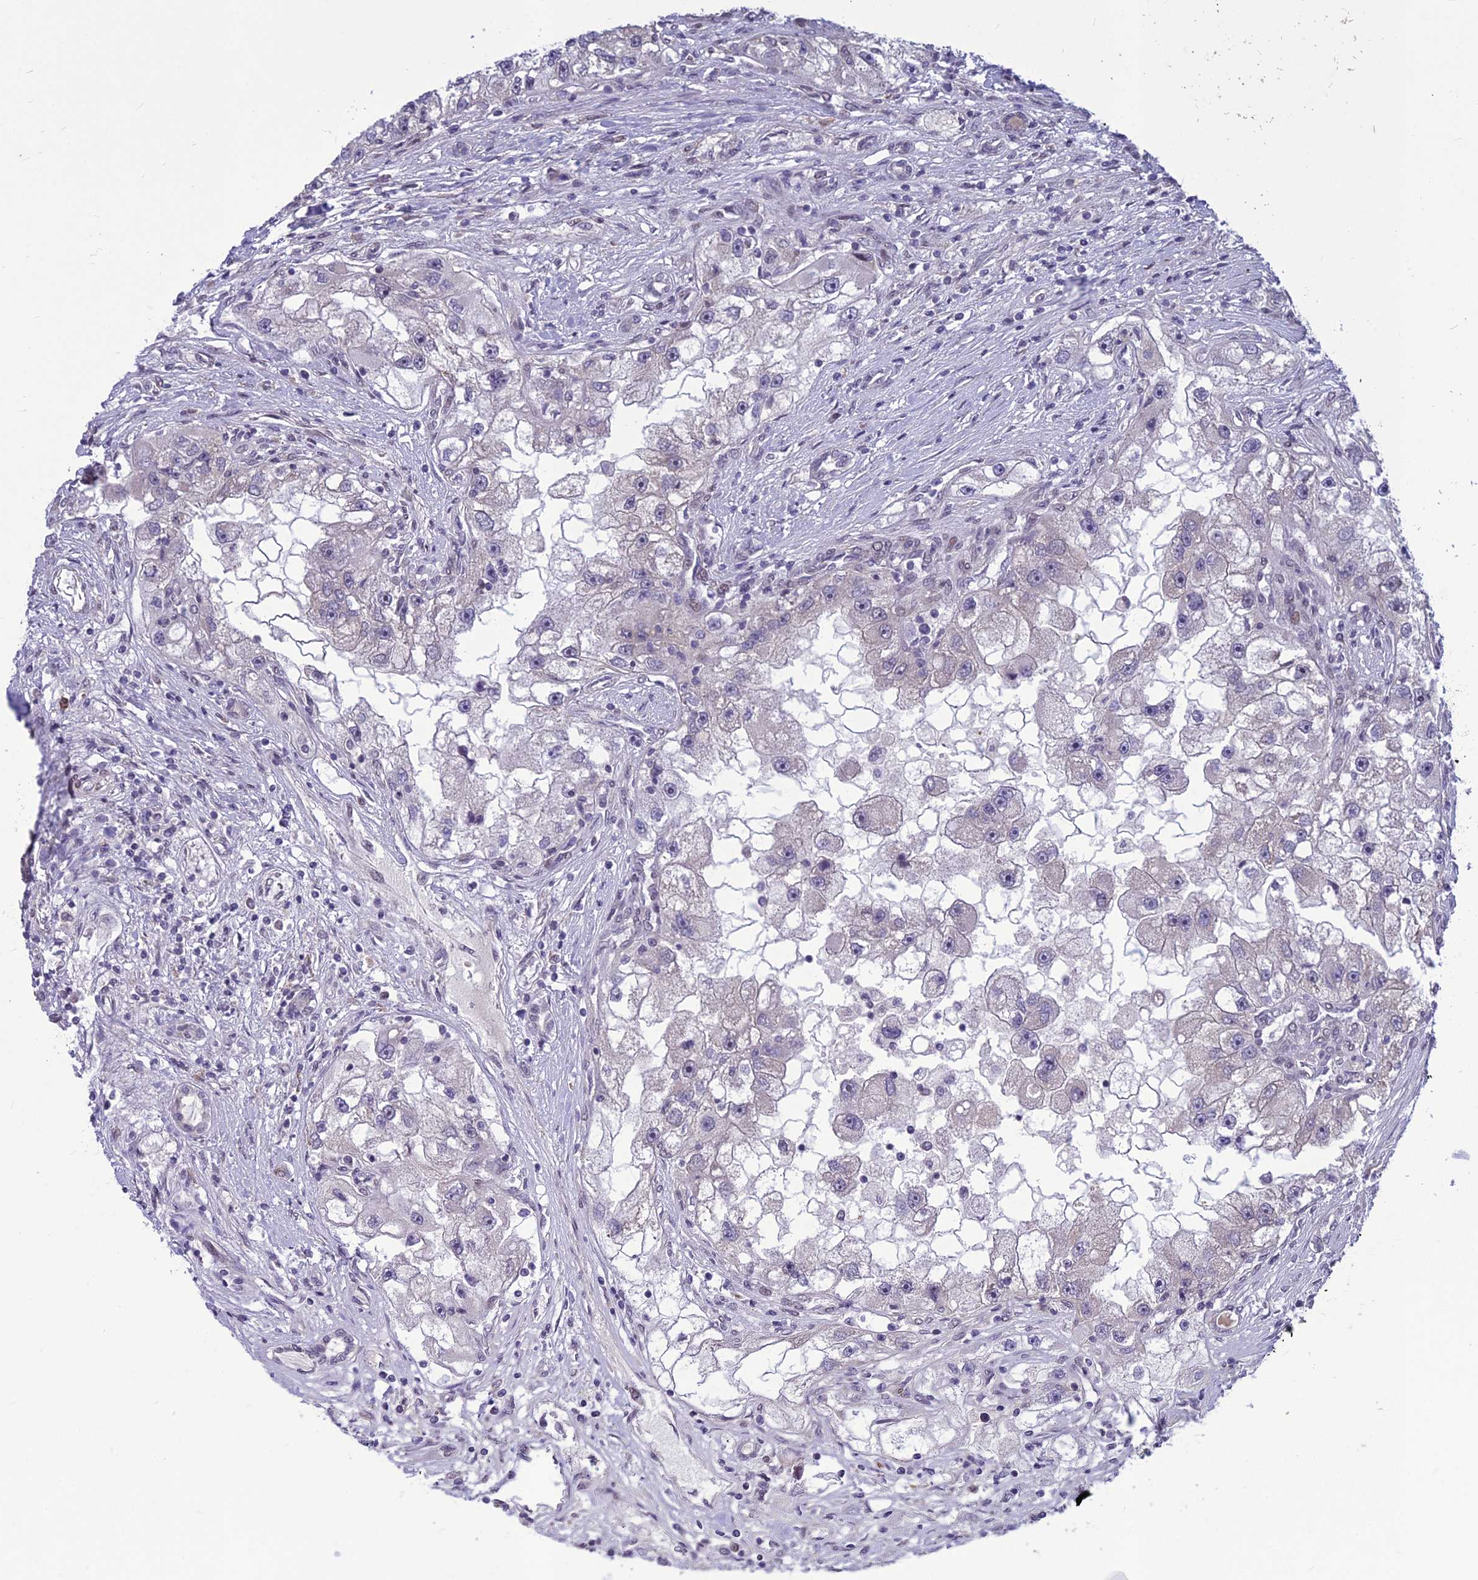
{"staining": {"intensity": "negative", "quantity": "none", "location": "none"}, "tissue": "renal cancer", "cell_type": "Tumor cells", "image_type": "cancer", "snomed": [{"axis": "morphology", "description": "Adenocarcinoma, NOS"}, {"axis": "topography", "description": "Kidney"}], "caption": "Renal adenocarcinoma stained for a protein using immunohistochemistry (IHC) shows no staining tumor cells.", "gene": "FBRS", "patient": {"sex": "male", "age": 63}}